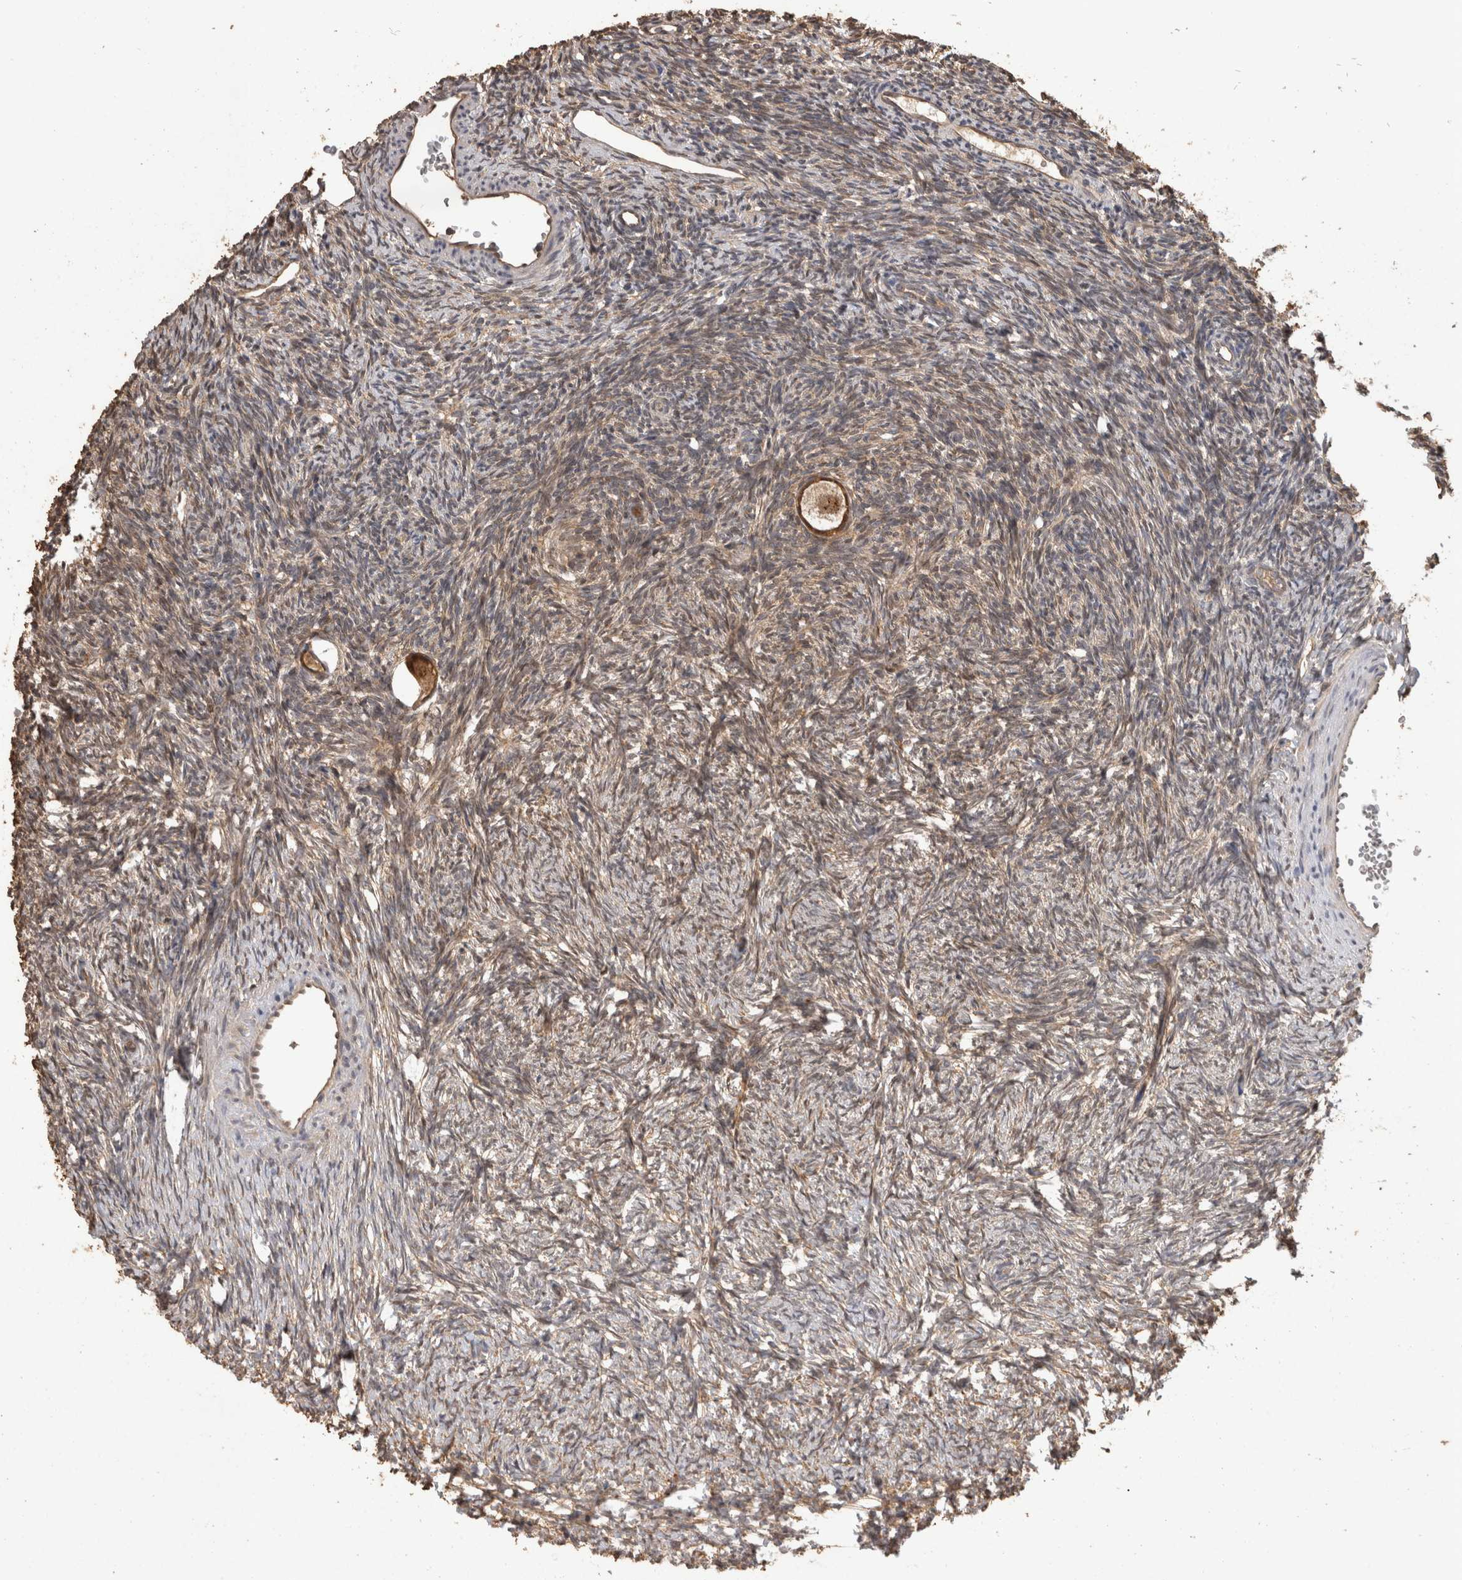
{"staining": {"intensity": "moderate", "quantity": ">75%", "location": "cytoplasmic/membranous"}, "tissue": "ovary", "cell_type": "Follicle cells", "image_type": "normal", "snomed": [{"axis": "morphology", "description": "Normal tissue, NOS"}, {"axis": "topography", "description": "Ovary"}], "caption": "A brown stain labels moderate cytoplasmic/membranous positivity of a protein in follicle cells of normal human ovary. Ihc stains the protein of interest in brown and the nuclei are stained blue.", "gene": "RHPN1", "patient": {"sex": "female", "age": 34}}